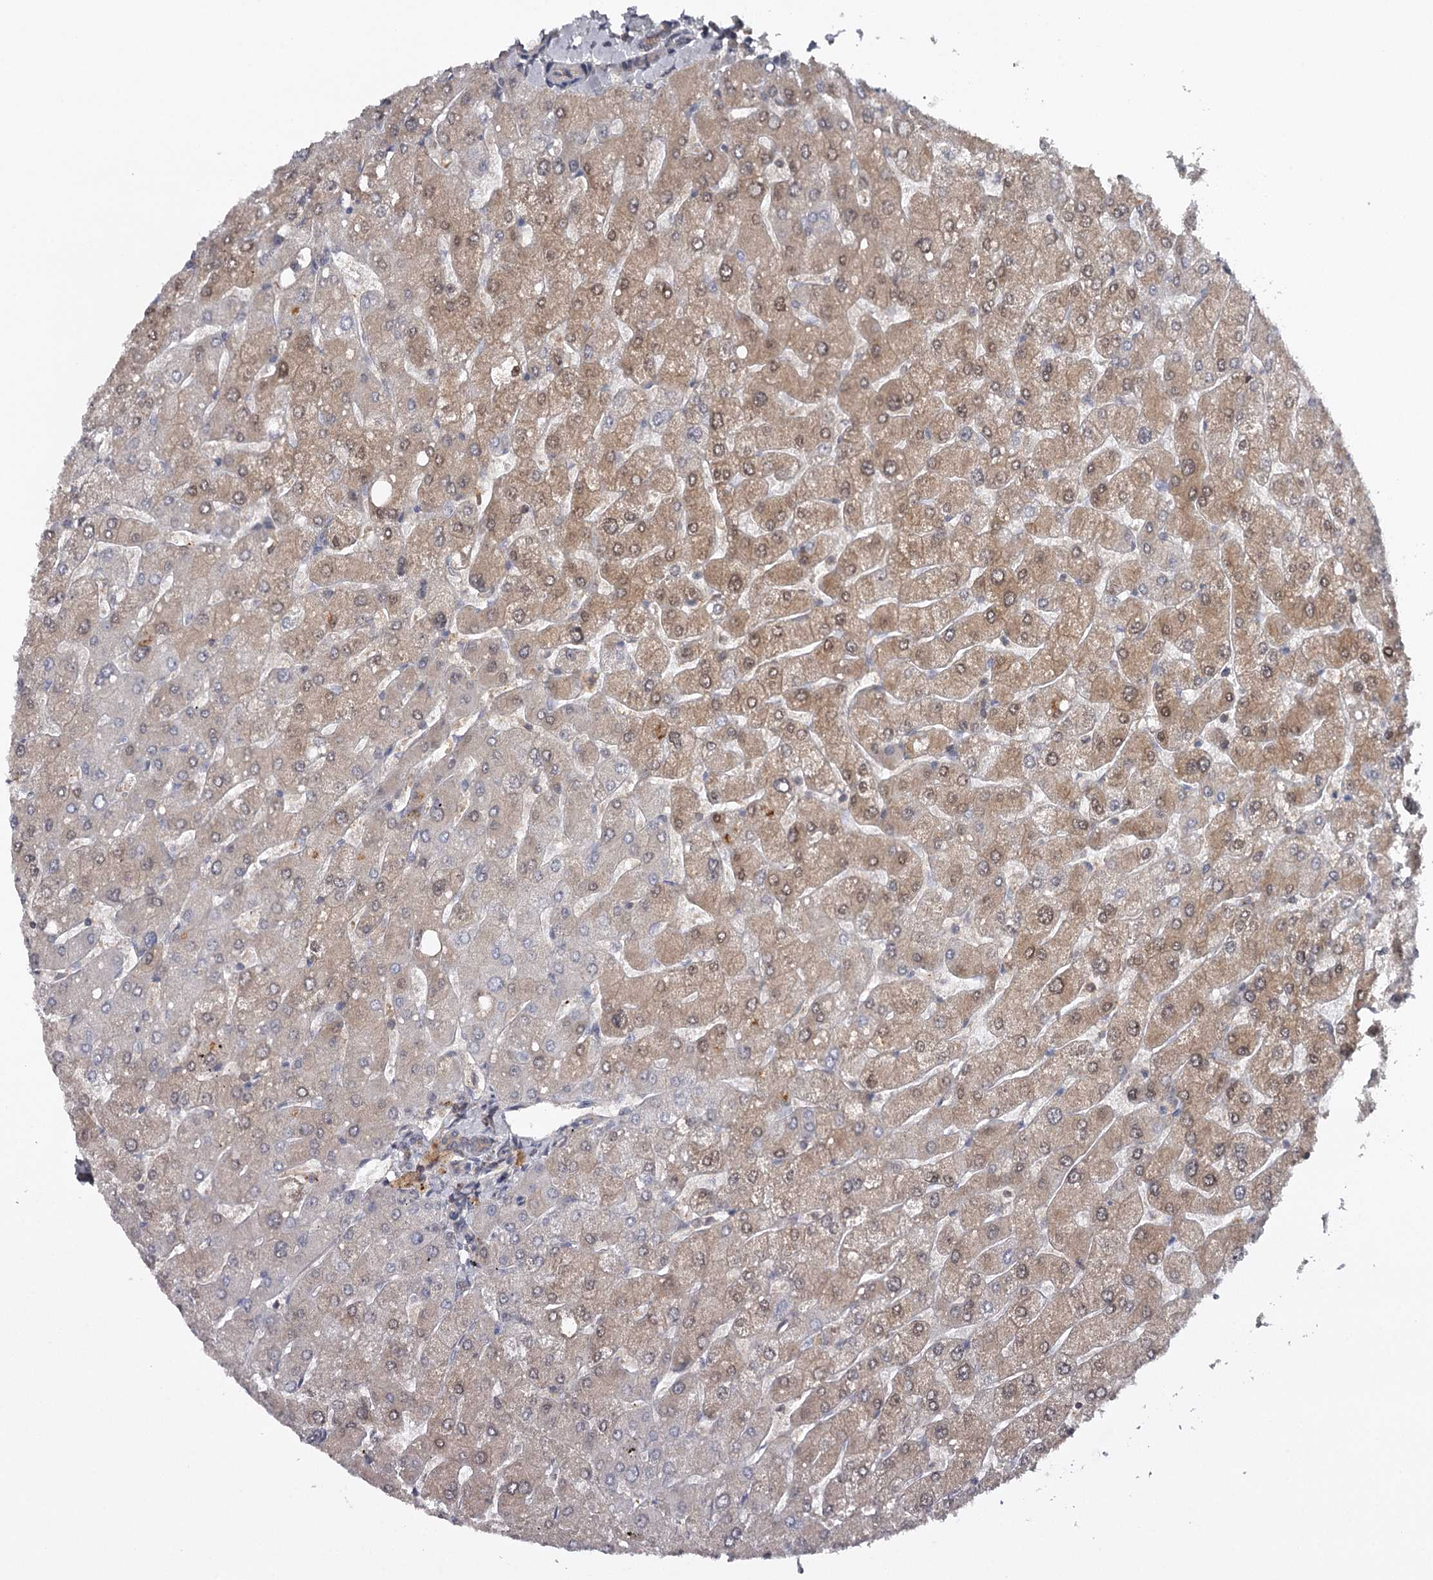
{"staining": {"intensity": "weak", "quantity": "<25%", "location": "cytoplasmic/membranous,nuclear"}, "tissue": "liver", "cell_type": "Cholangiocytes", "image_type": "normal", "snomed": [{"axis": "morphology", "description": "Normal tissue, NOS"}, {"axis": "topography", "description": "Liver"}], "caption": "DAB immunohistochemical staining of benign human liver shows no significant positivity in cholangiocytes.", "gene": "GTSF1", "patient": {"sex": "male", "age": 55}}